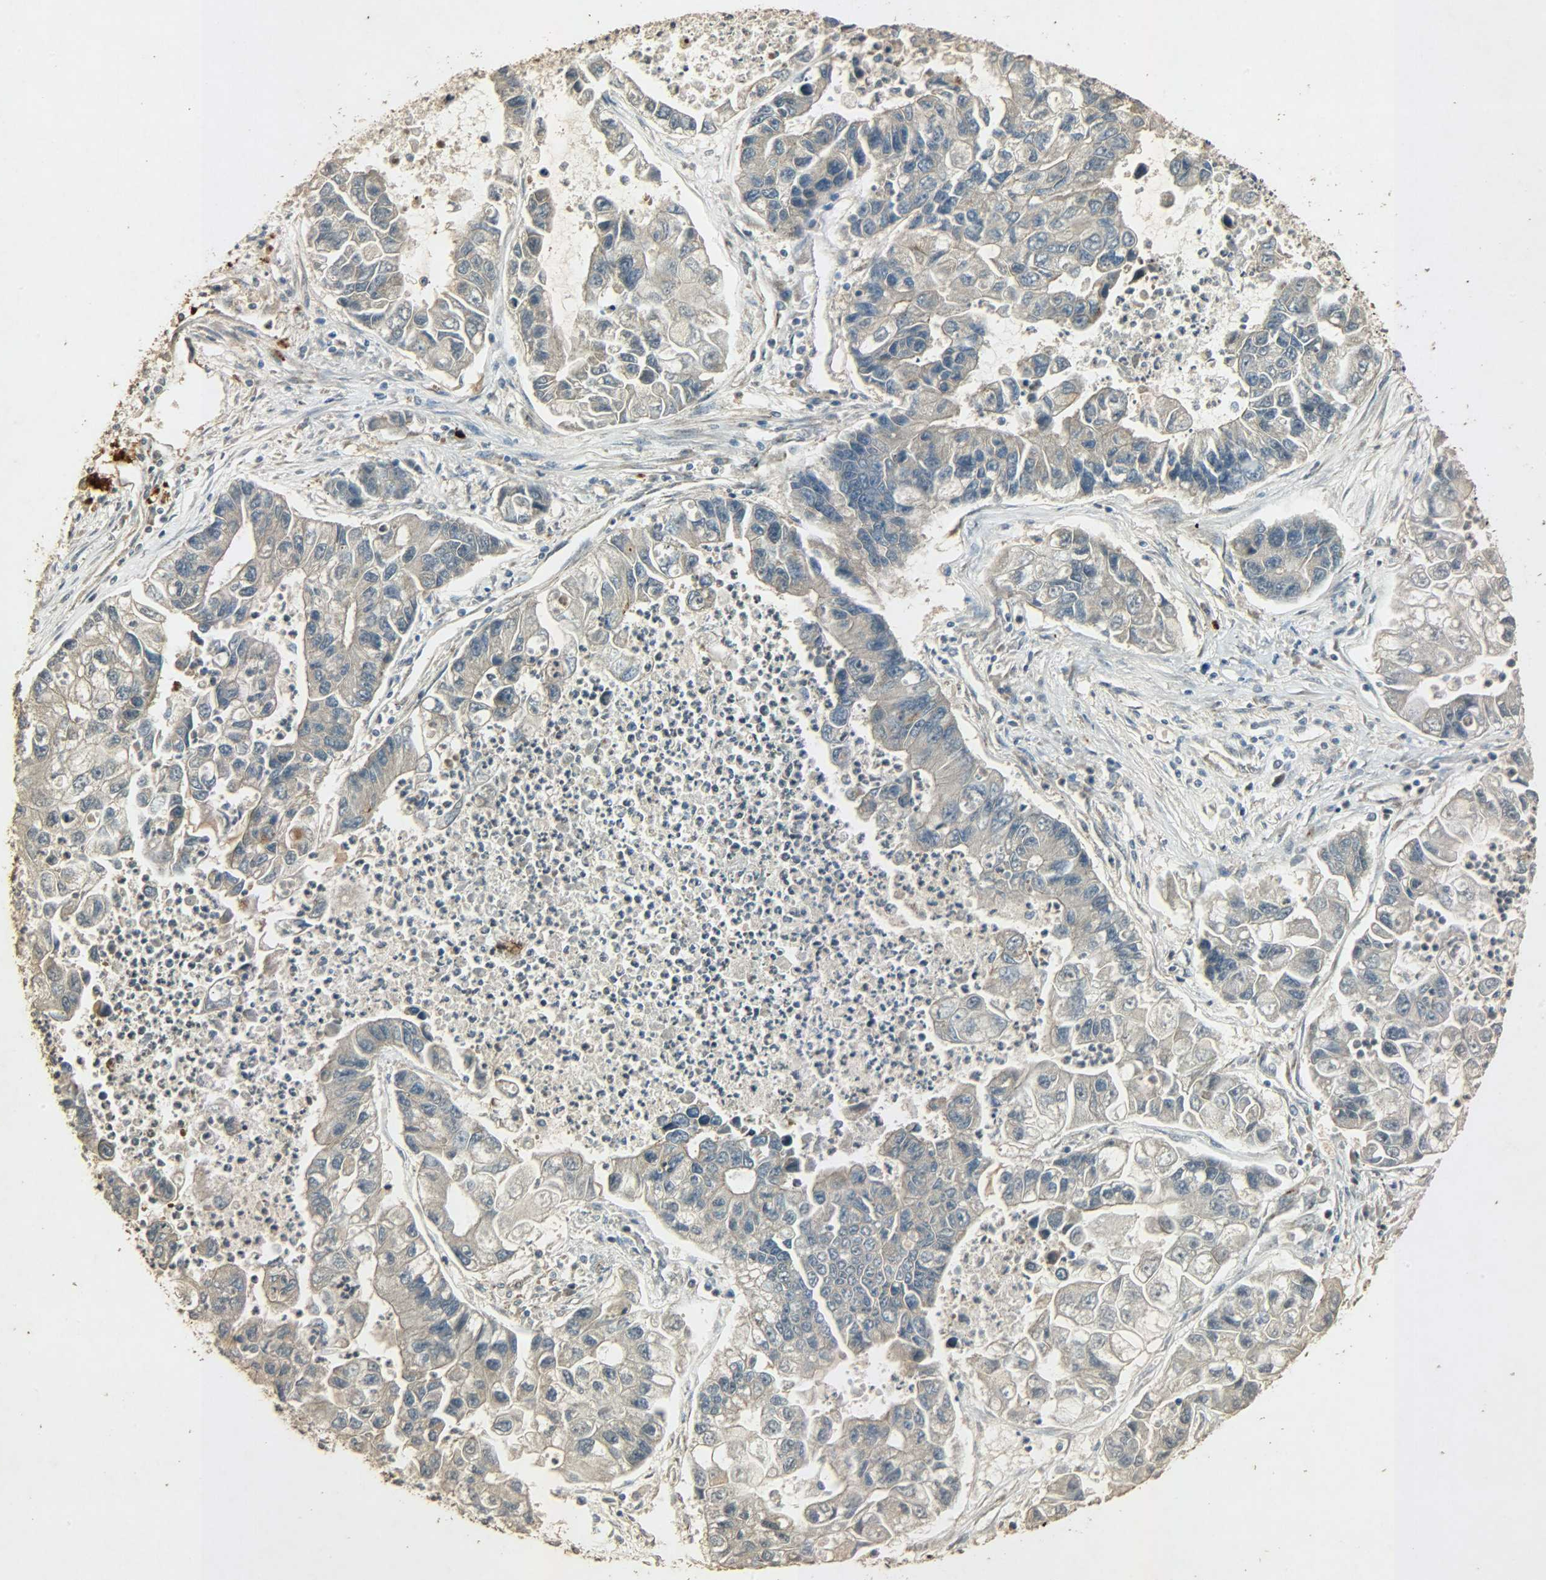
{"staining": {"intensity": "weak", "quantity": ">75%", "location": "cytoplasmic/membranous"}, "tissue": "lung cancer", "cell_type": "Tumor cells", "image_type": "cancer", "snomed": [{"axis": "morphology", "description": "Adenocarcinoma, NOS"}, {"axis": "topography", "description": "Lung"}], "caption": "There is low levels of weak cytoplasmic/membranous staining in tumor cells of lung cancer, as demonstrated by immunohistochemical staining (brown color).", "gene": "ATP2B1", "patient": {"sex": "female", "age": 51}}